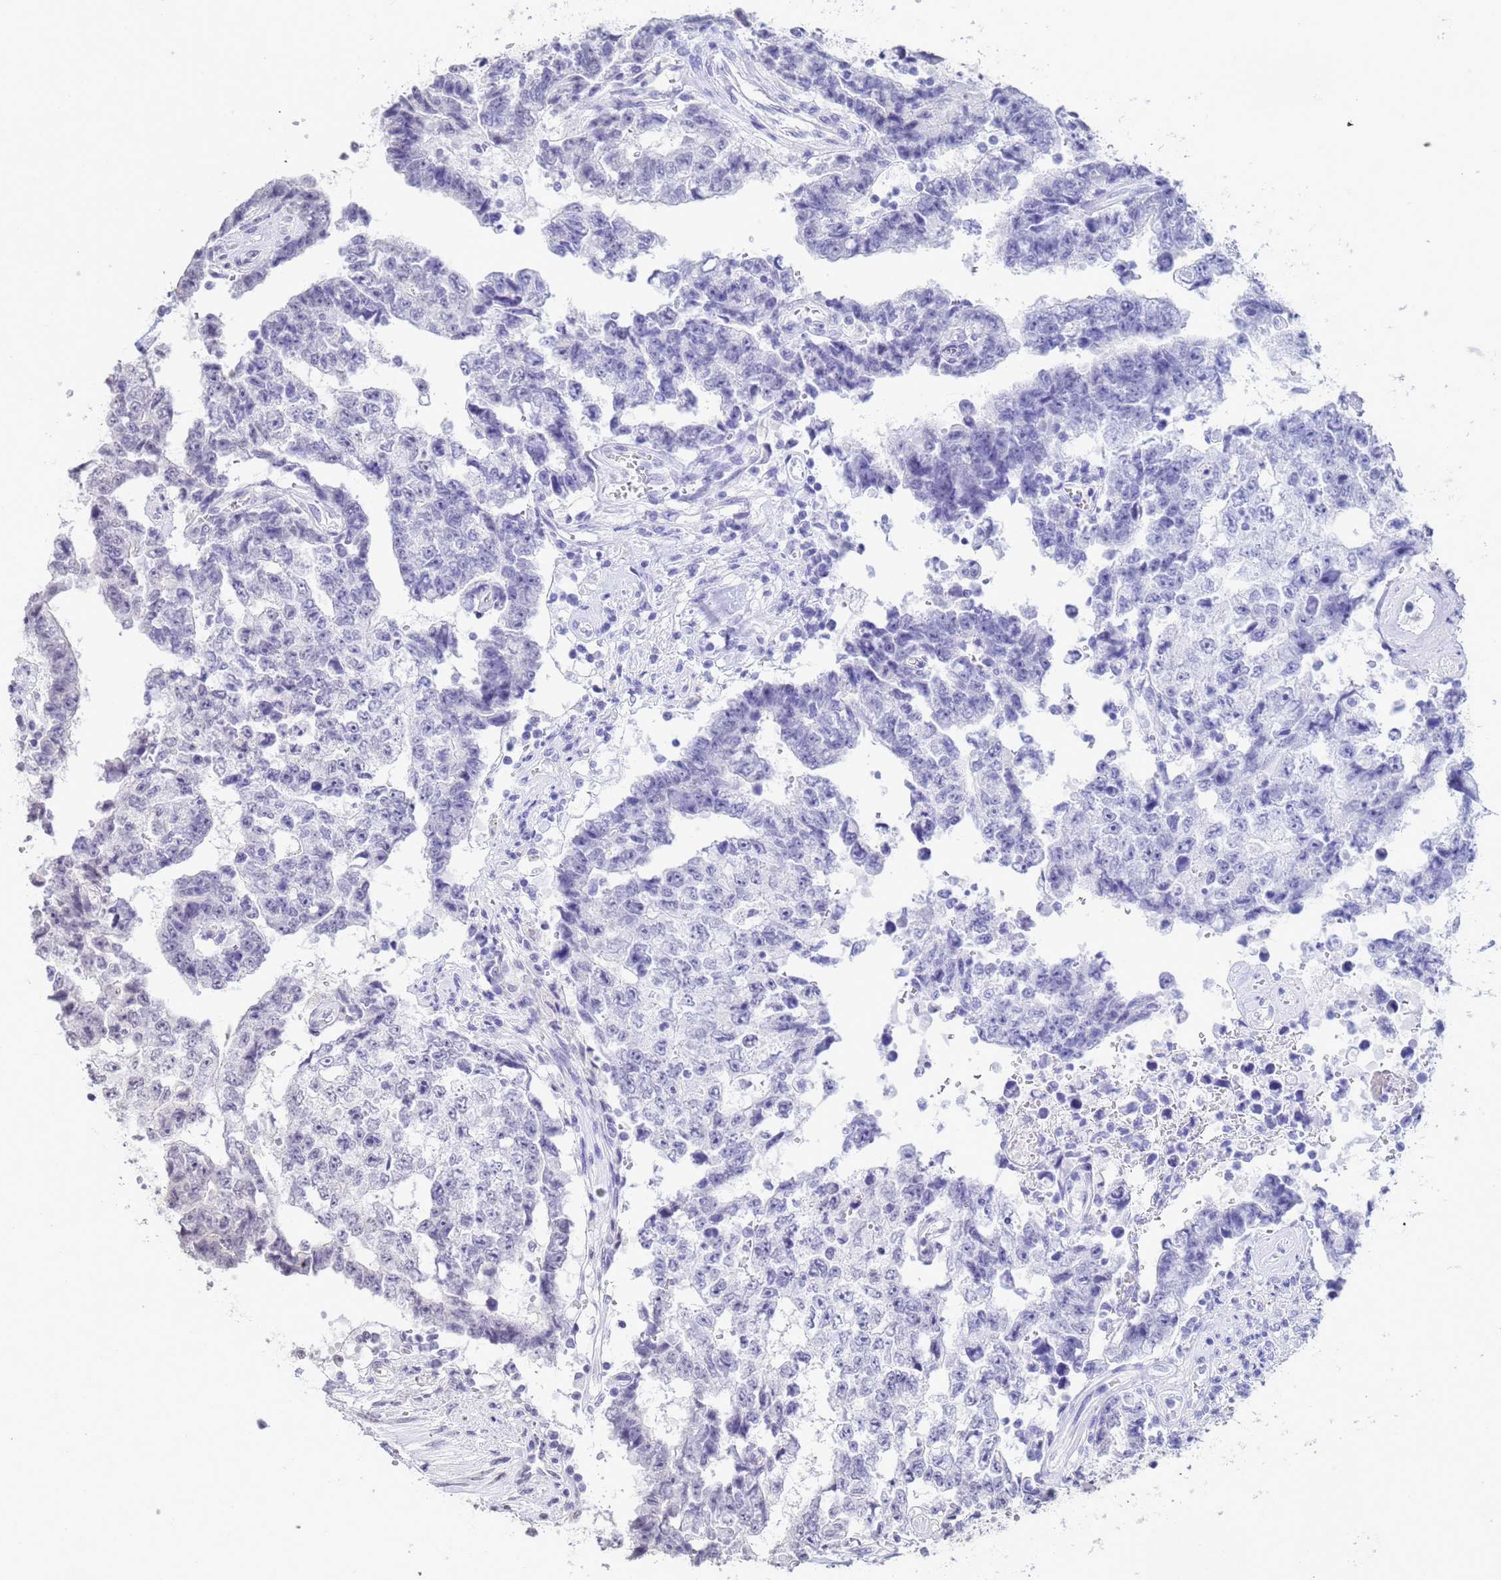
{"staining": {"intensity": "weak", "quantity": "<25%", "location": "nuclear"}, "tissue": "testis cancer", "cell_type": "Tumor cells", "image_type": "cancer", "snomed": [{"axis": "morphology", "description": "Normal tissue, NOS"}, {"axis": "morphology", "description": "Carcinoma, Embryonal, NOS"}, {"axis": "topography", "description": "Testis"}, {"axis": "topography", "description": "Epididymis"}], "caption": "An image of human testis cancer is negative for staining in tumor cells. (DAB (3,3'-diaminobenzidine) immunohistochemistry visualized using brightfield microscopy, high magnification).", "gene": "MYL7", "patient": {"sex": "male", "age": 25}}